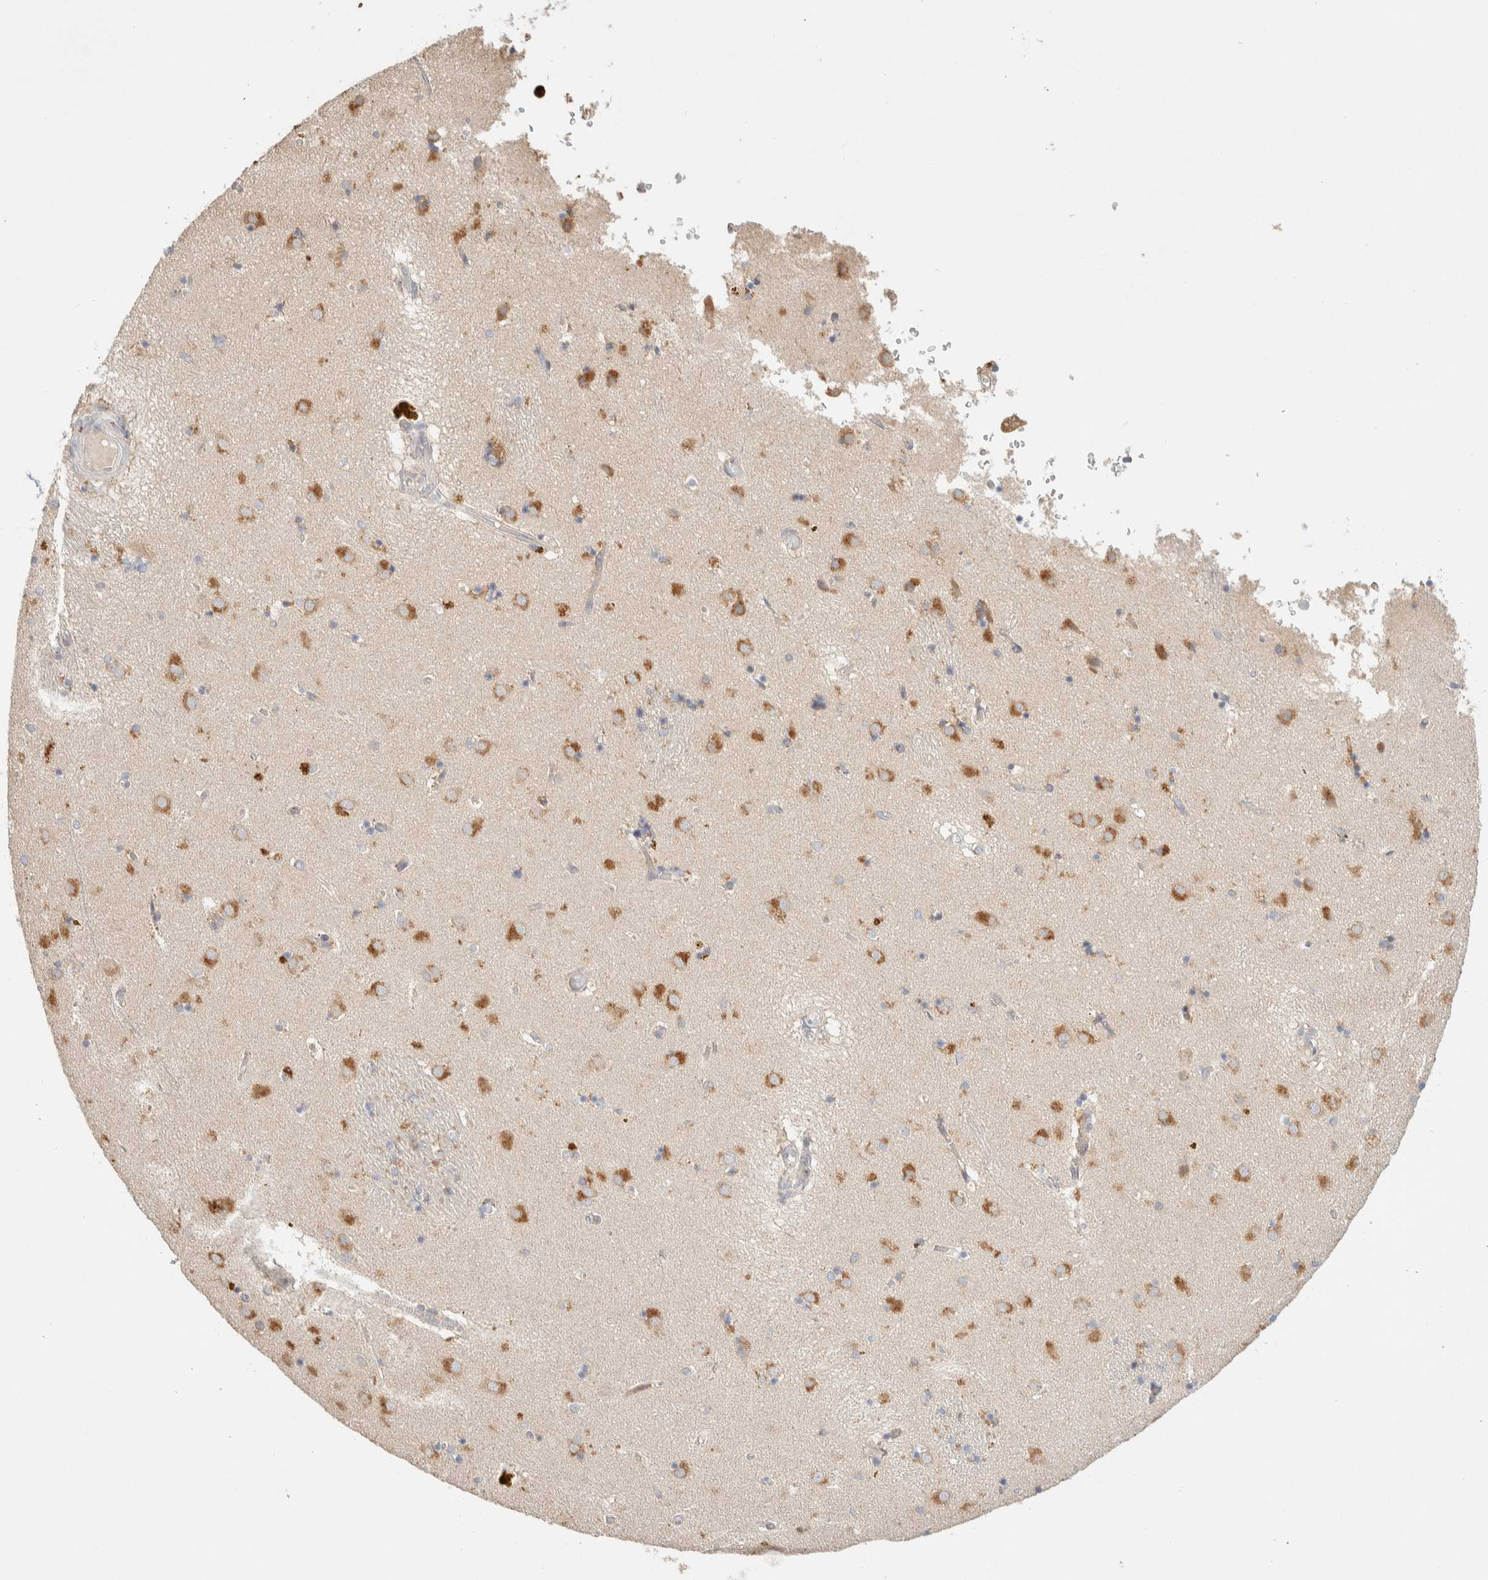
{"staining": {"intensity": "moderate", "quantity": "<25%", "location": "cytoplasmic/membranous"}, "tissue": "caudate", "cell_type": "Glial cells", "image_type": "normal", "snomed": [{"axis": "morphology", "description": "Normal tissue, NOS"}, {"axis": "topography", "description": "Lateral ventricle wall"}], "caption": "Protein expression analysis of normal caudate exhibits moderate cytoplasmic/membranous positivity in approximately <25% of glial cells.", "gene": "TTC3", "patient": {"sex": "male", "age": 70}}